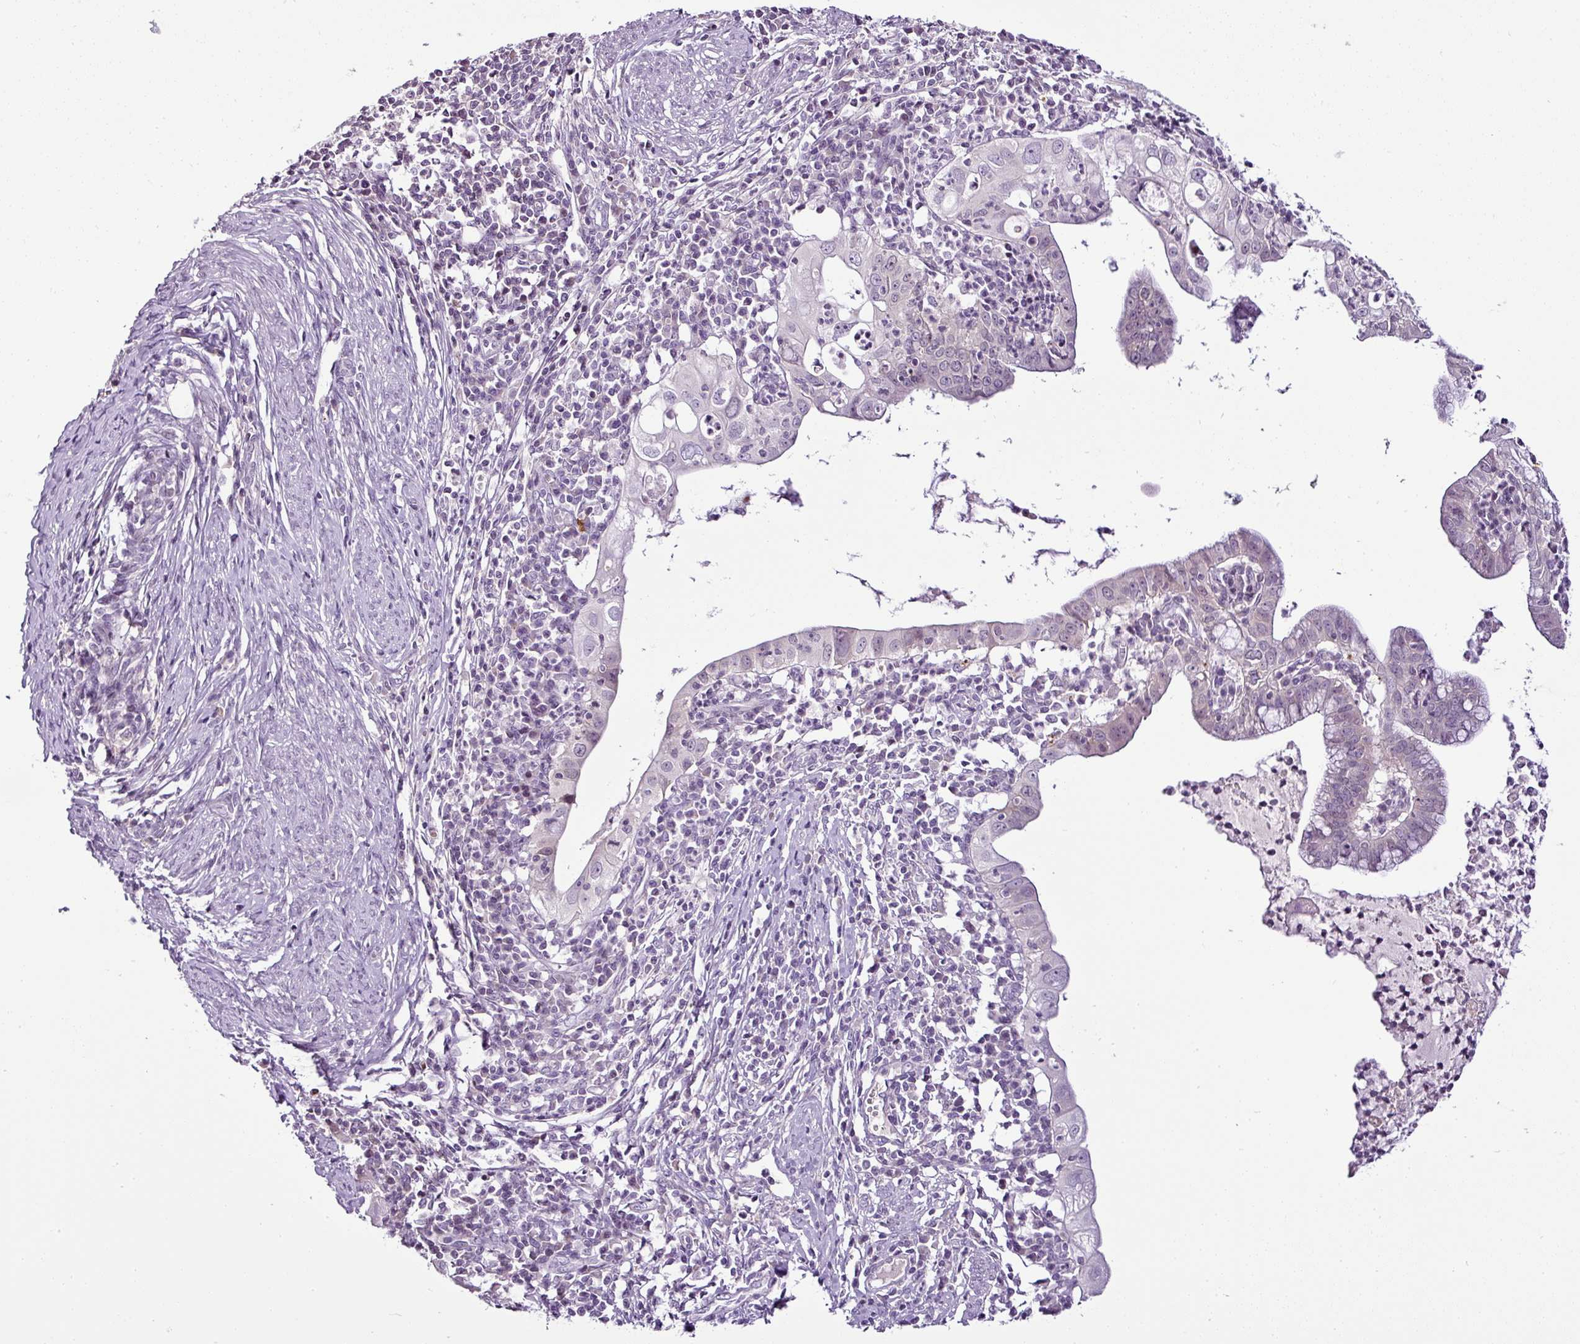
{"staining": {"intensity": "negative", "quantity": "none", "location": "none"}, "tissue": "cervical cancer", "cell_type": "Tumor cells", "image_type": "cancer", "snomed": [{"axis": "morphology", "description": "Adenocarcinoma, NOS"}, {"axis": "topography", "description": "Cervix"}], "caption": "Immunohistochemistry (IHC) of cervical cancer (adenocarcinoma) shows no positivity in tumor cells.", "gene": "TEX30", "patient": {"sex": "female", "age": 36}}